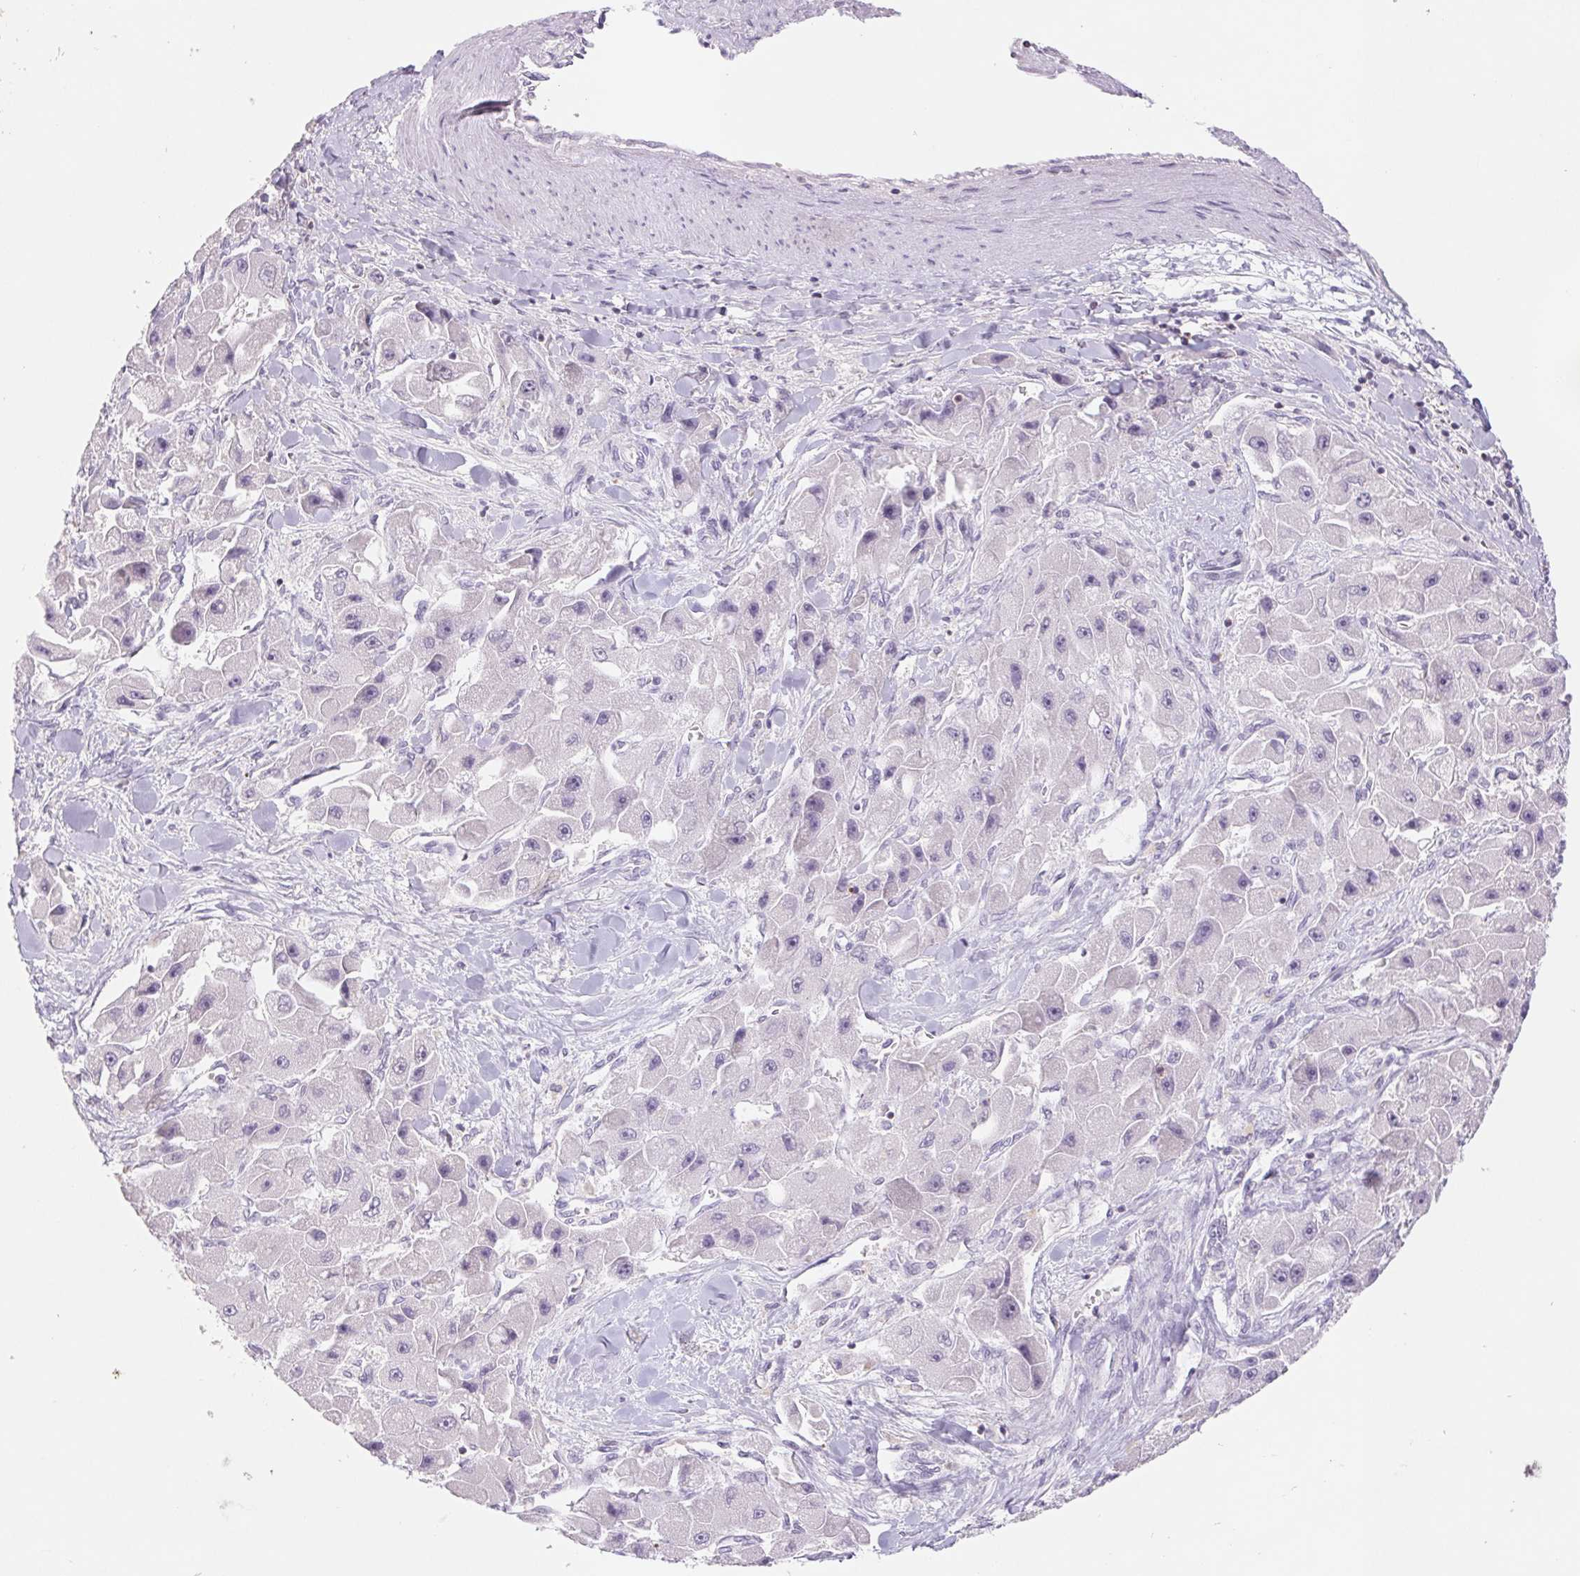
{"staining": {"intensity": "negative", "quantity": "none", "location": "none"}, "tissue": "liver cancer", "cell_type": "Tumor cells", "image_type": "cancer", "snomed": [{"axis": "morphology", "description": "Carcinoma, Hepatocellular, NOS"}, {"axis": "topography", "description": "Liver"}], "caption": "Immunohistochemical staining of liver cancer (hepatocellular carcinoma) exhibits no significant staining in tumor cells.", "gene": "KIF26A", "patient": {"sex": "male", "age": 24}}